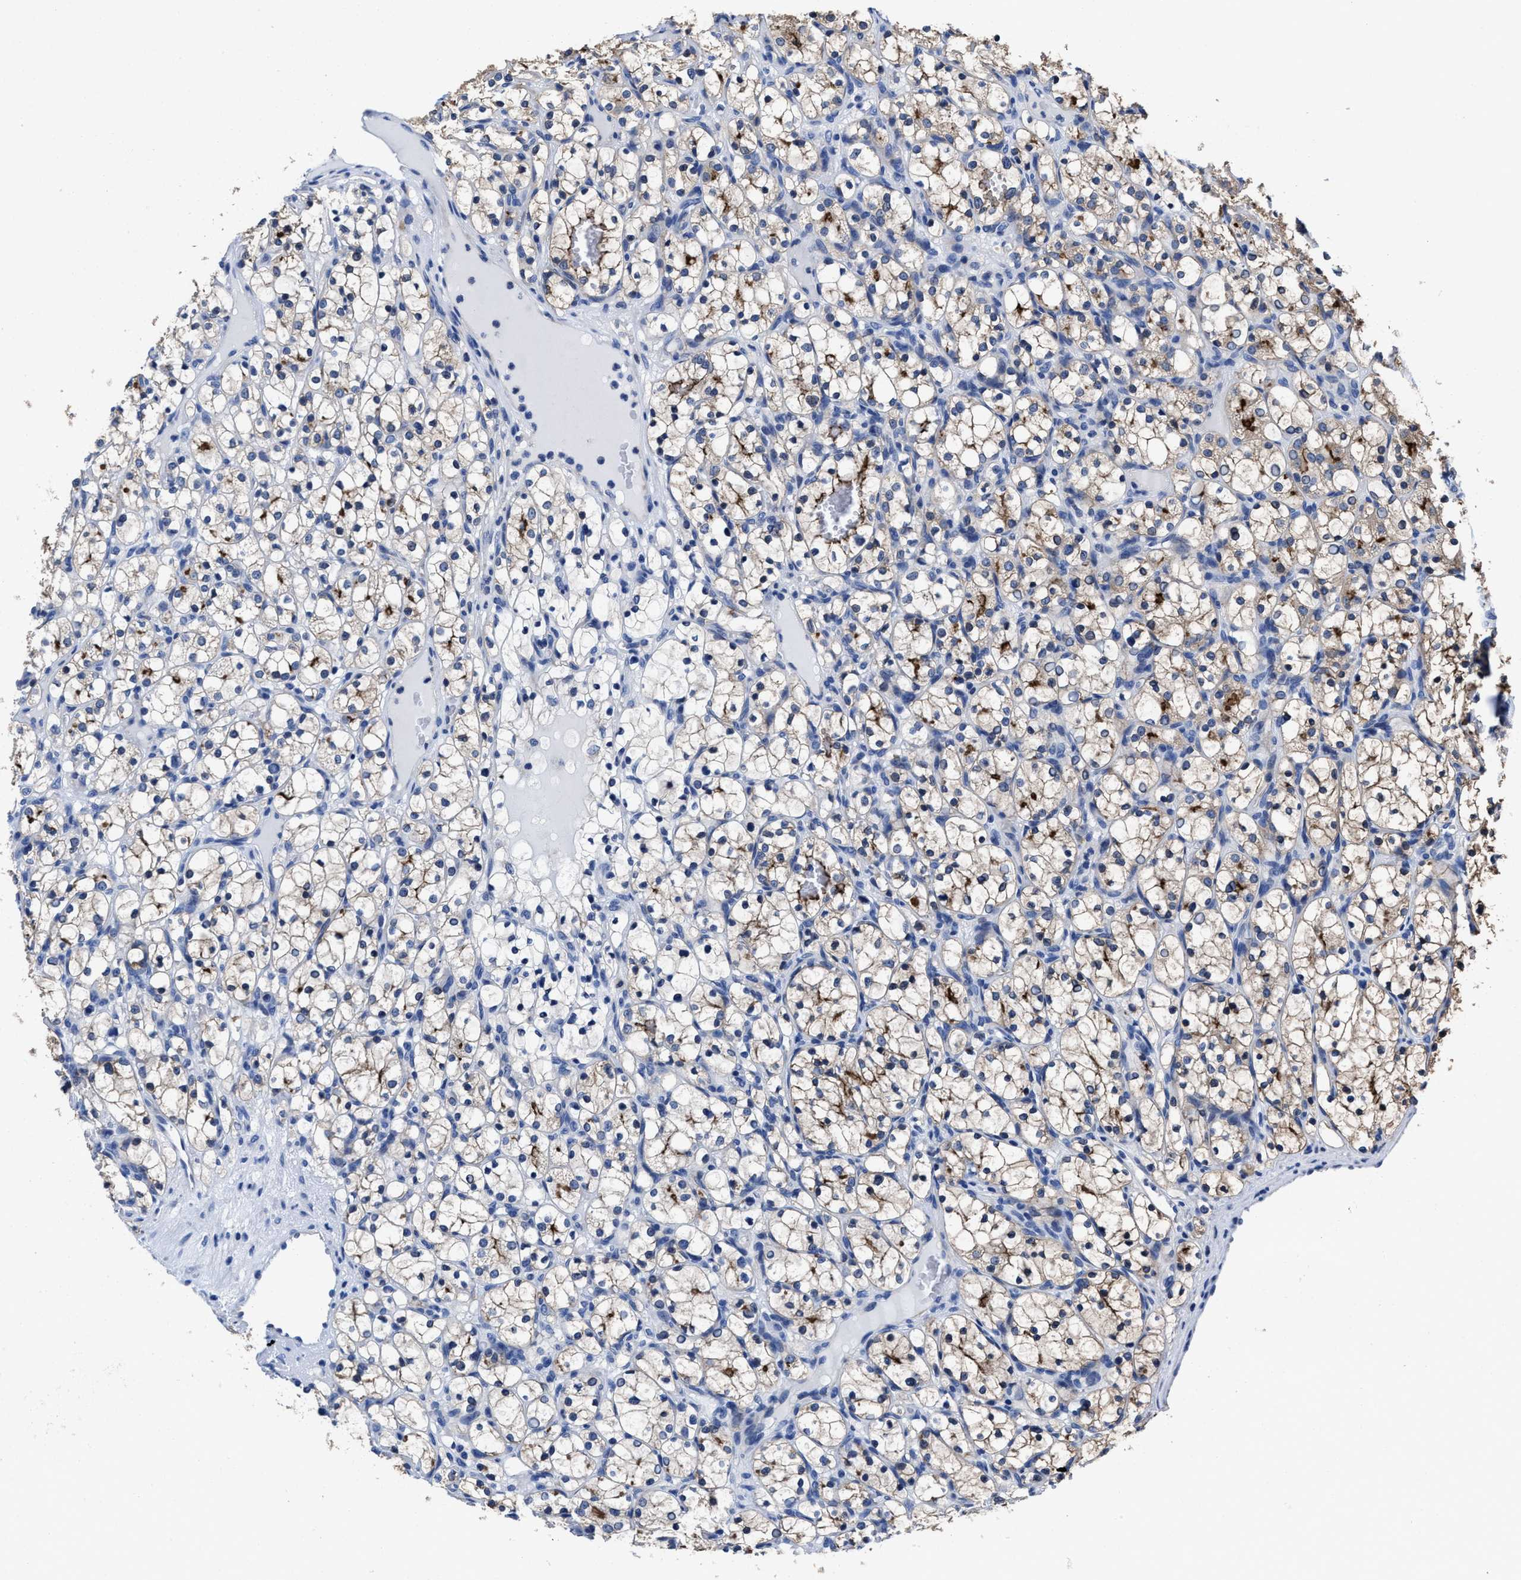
{"staining": {"intensity": "moderate", "quantity": "25%-75%", "location": "cytoplasmic/membranous"}, "tissue": "renal cancer", "cell_type": "Tumor cells", "image_type": "cancer", "snomed": [{"axis": "morphology", "description": "Adenocarcinoma, NOS"}, {"axis": "topography", "description": "Kidney"}], "caption": "Immunohistochemistry (DAB) staining of human renal cancer exhibits moderate cytoplasmic/membranous protein positivity in about 25%-75% of tumor cells.", "gene": "HOOK1", "patient": {"sex": "female", "age": 69}}